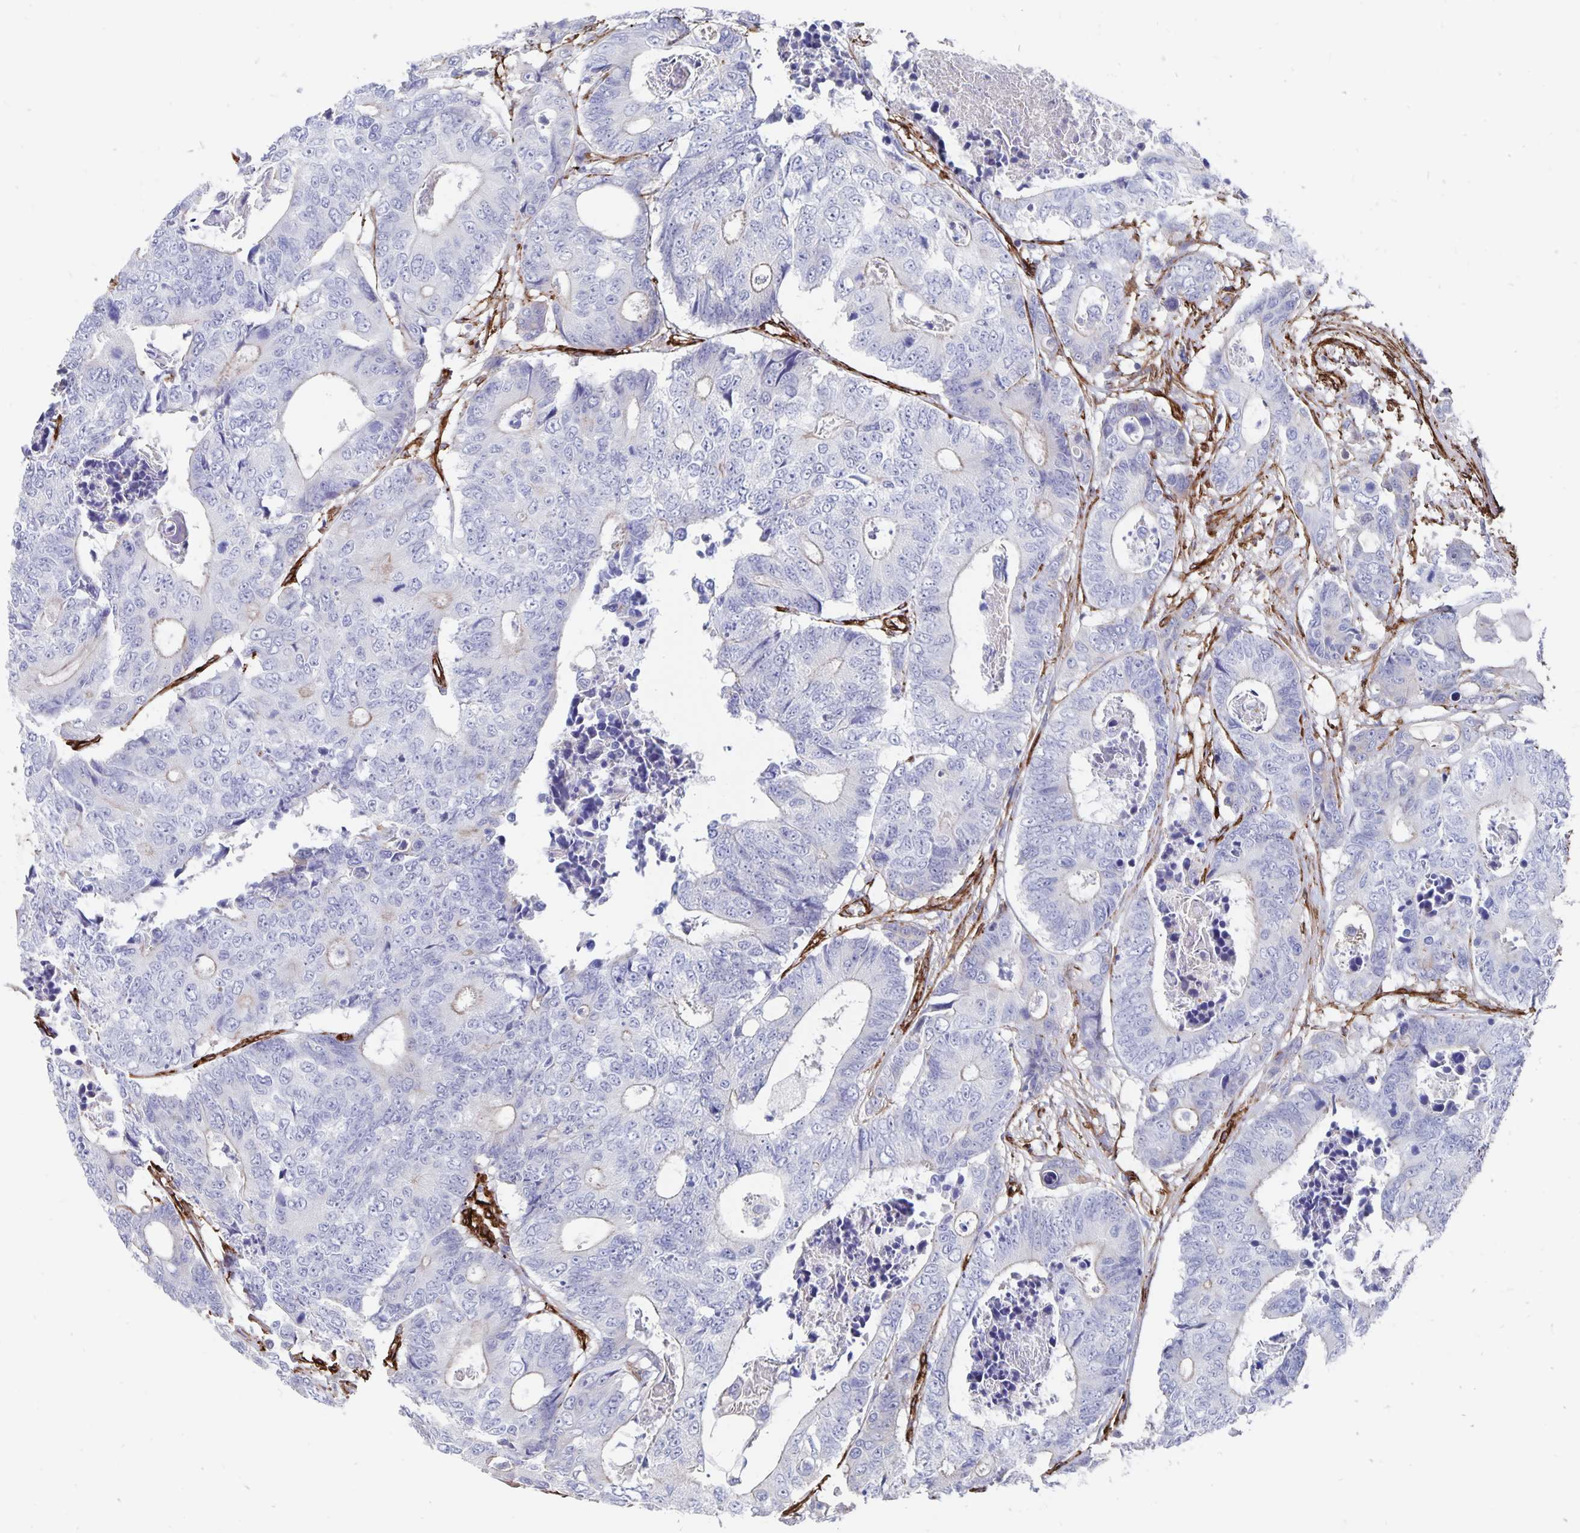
{"staining": {"intensity": "negative", "quantity": "none", "location": "none"}, "tissue": "colorectal cancer", "cell_type": "Tumor cells", "image_type": "cancer", "snomed": [{"axis": "morphology", "description": "Adenocarcinoma, NOS"}, {"axis": "topography", "description": "Colon"}], "caption": "Immunohistochemical staining of human colorectal cancer shows no significant positivity in tumor cells.", "gene": "DCHS2", "patient": {"sex": "female", "age": 48}}